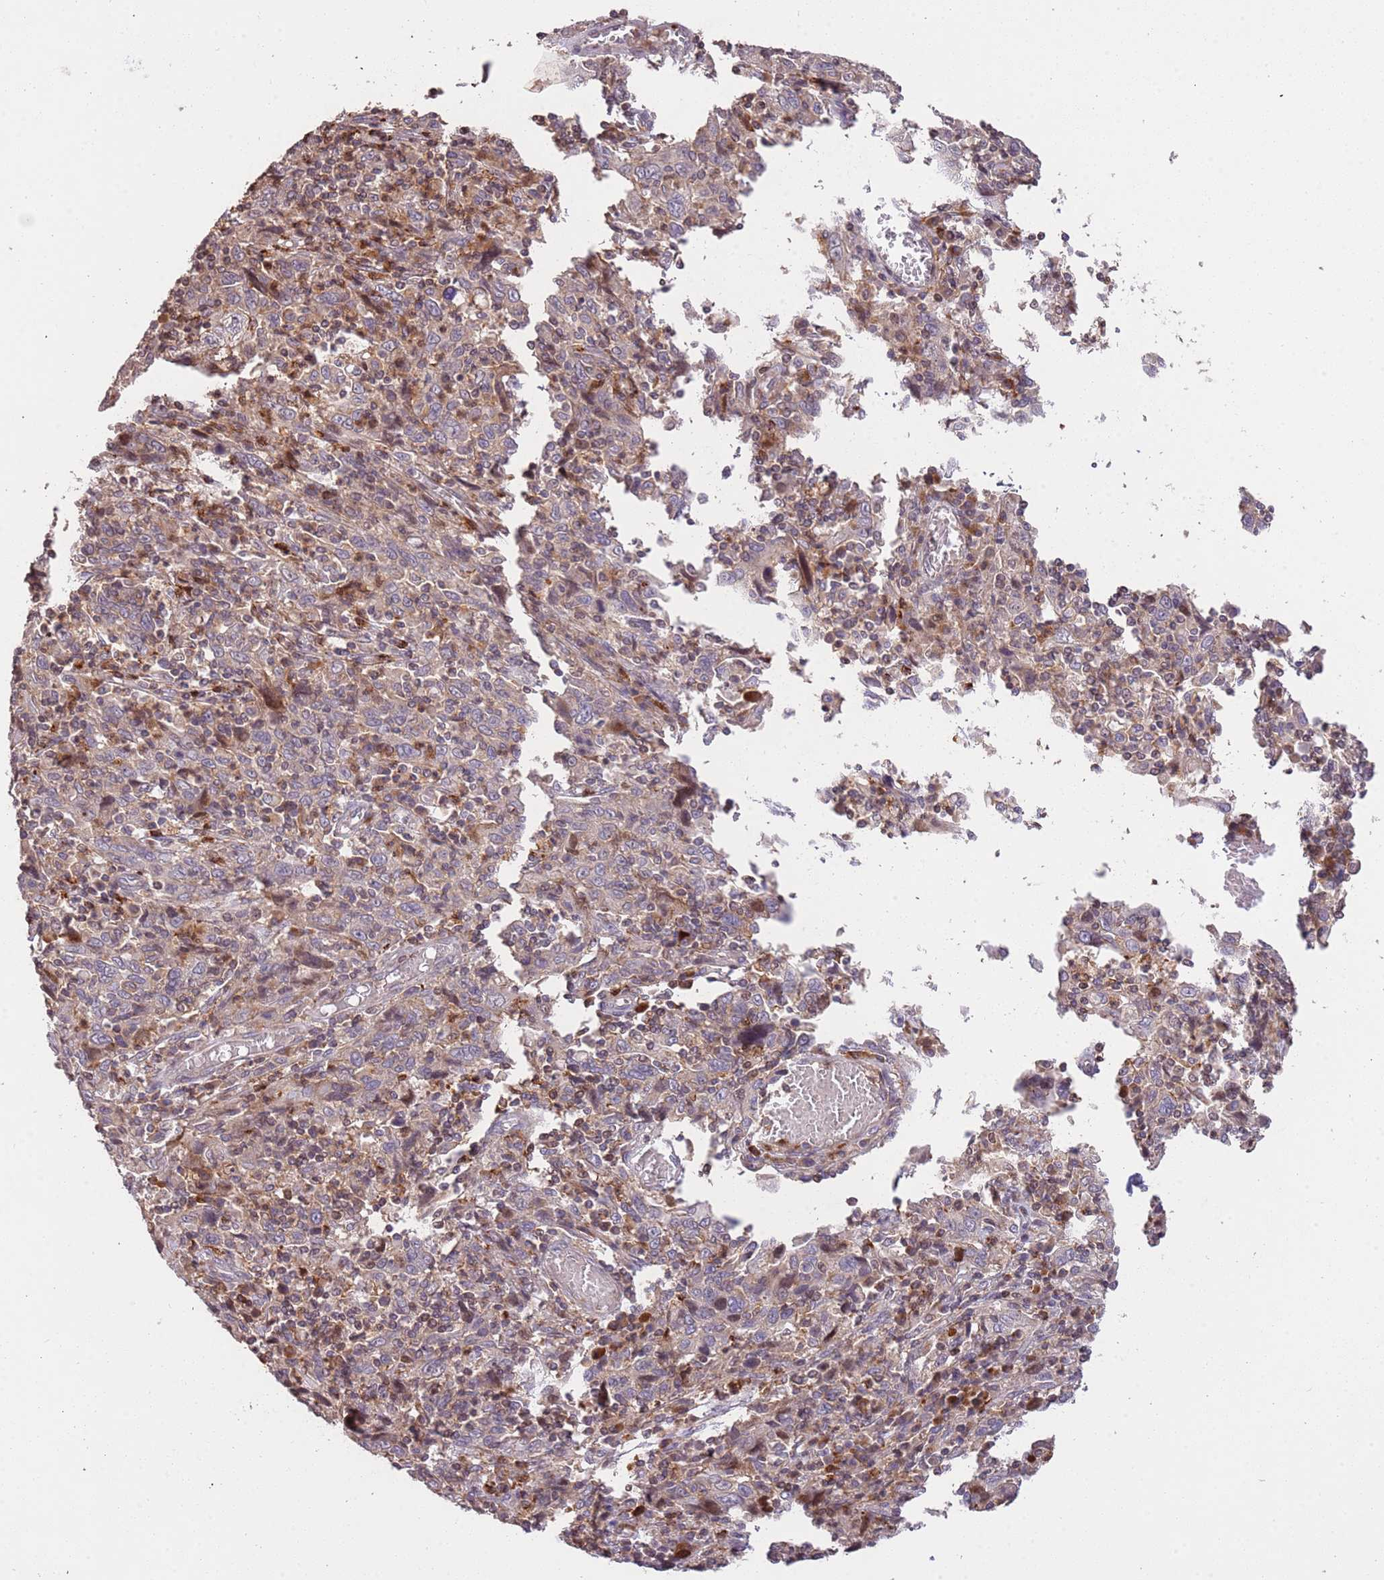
{"staining": {"intensity": "negative", "quantity": "none", "location": "none"}, "tissue": "cervical cancer", "cell_type": "Tumor cells", "image_type": "cancer", "snomed": [{"axis": "morphology", "description": "Squamous cell carcinoma, NOS"}, {"axis": "topography", "description": "Cervix"}], "caption": "IHC histopathology image of human cervical squamous cell carcinoma stained for a protein (brown), which demonstrates no staining in tumor cells.", "gene": "SLC16A4", "patient": {"sex": "female", "age": 46}}